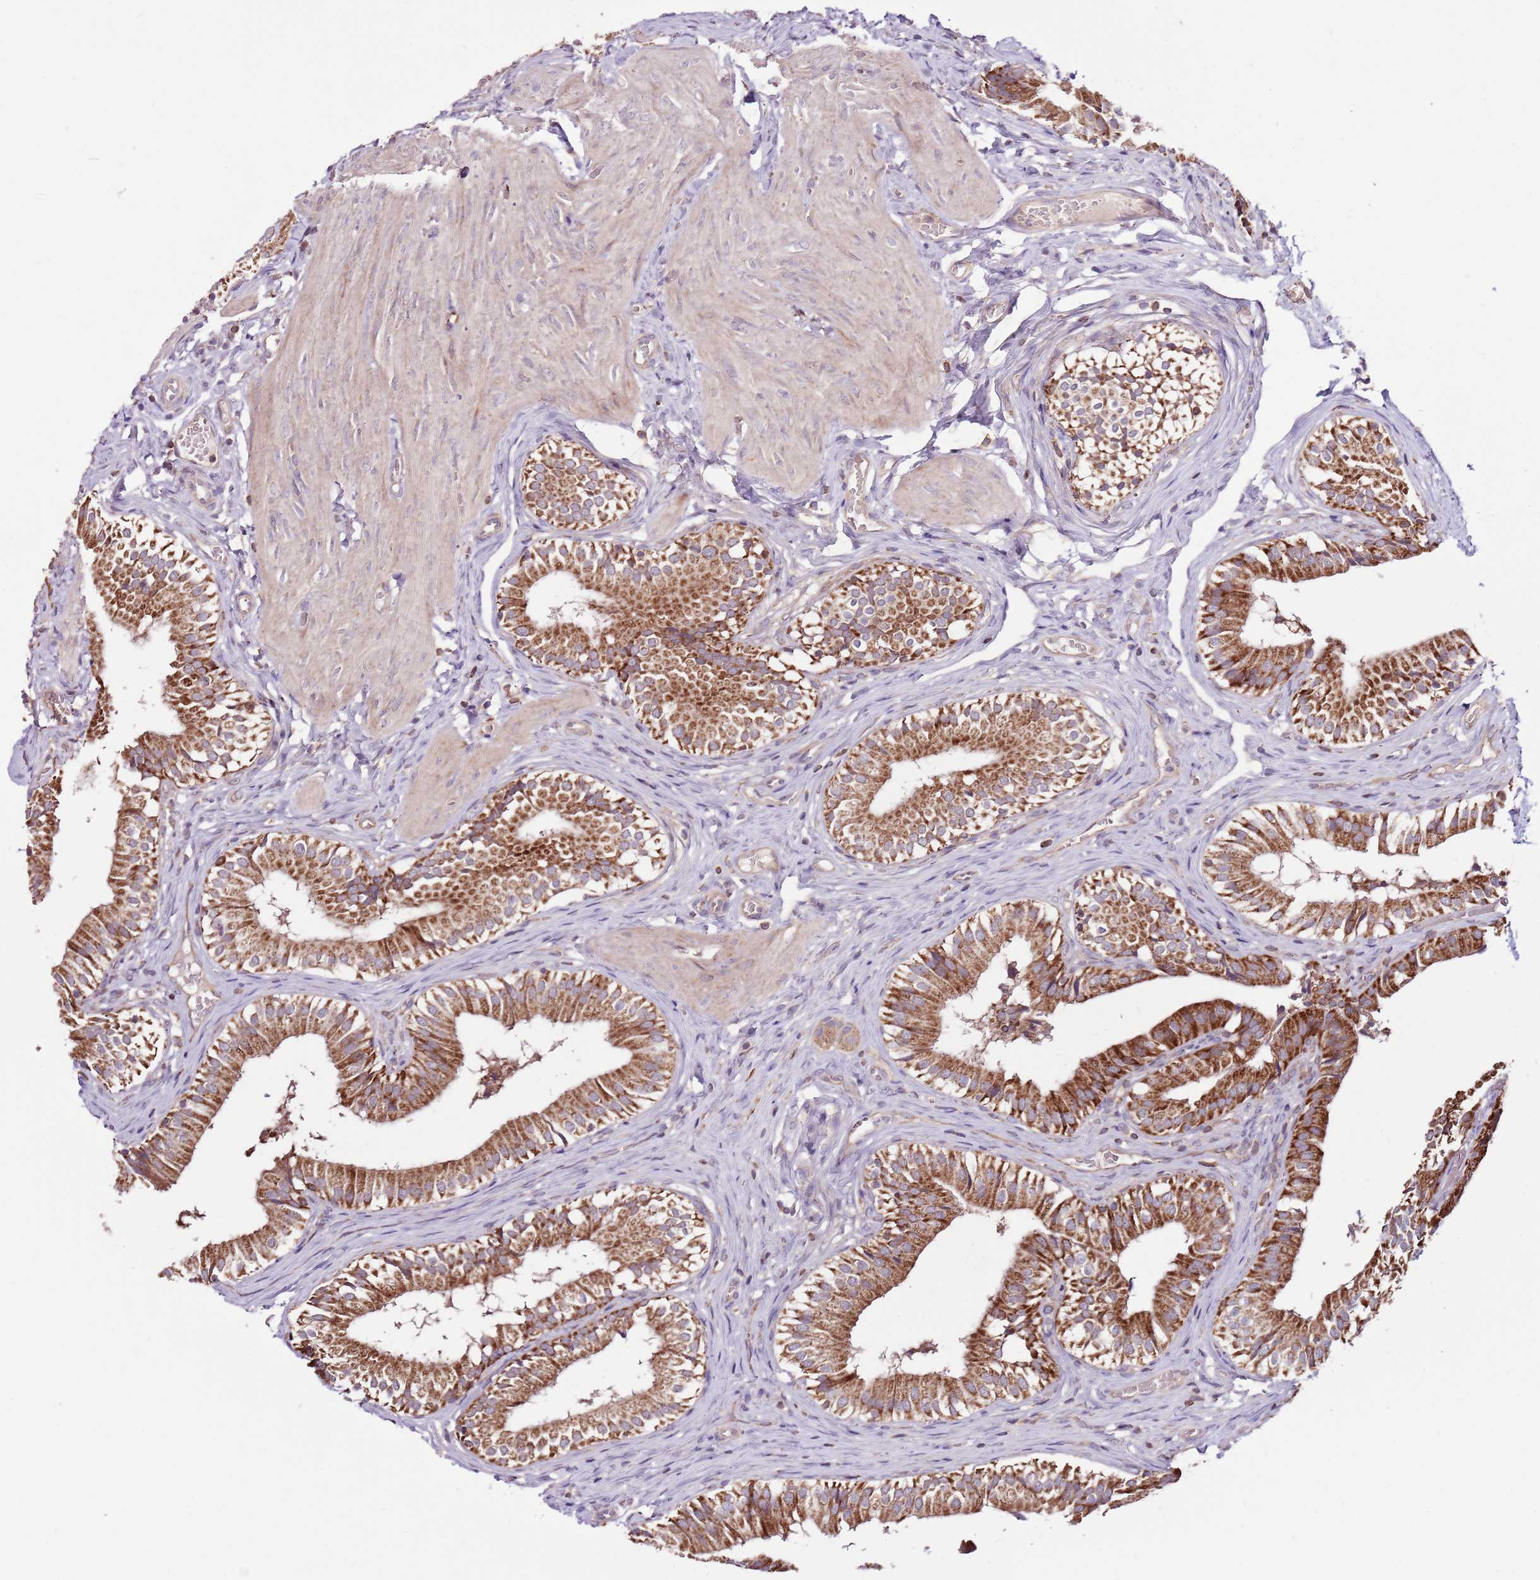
{"staining": {"intensity": "strong", "quantity": ">75%", "location": "cytoplasmic/membranous"}, "tissue": "gallbladder", "cell_type": "Glandular cells", "image_type": "normal", "snomed": [{"axis": "morphology", "description": "Normal tissue, NOS"}, {"axis": "topography", "description": "Gallbladder"}], "caption": "Immunohistochemistry photomicrograph of unremarkable gallbladder: gallbladder stained using immunohistochemistry exhibits high levels of strong protein expression localized specifically in the cytoplasmic/membranous of glandular cells, appearing as a cytoplasmic/membranous brown color.", "gene": "SMG1", "patient": {"sex": "female", "age": 47}}